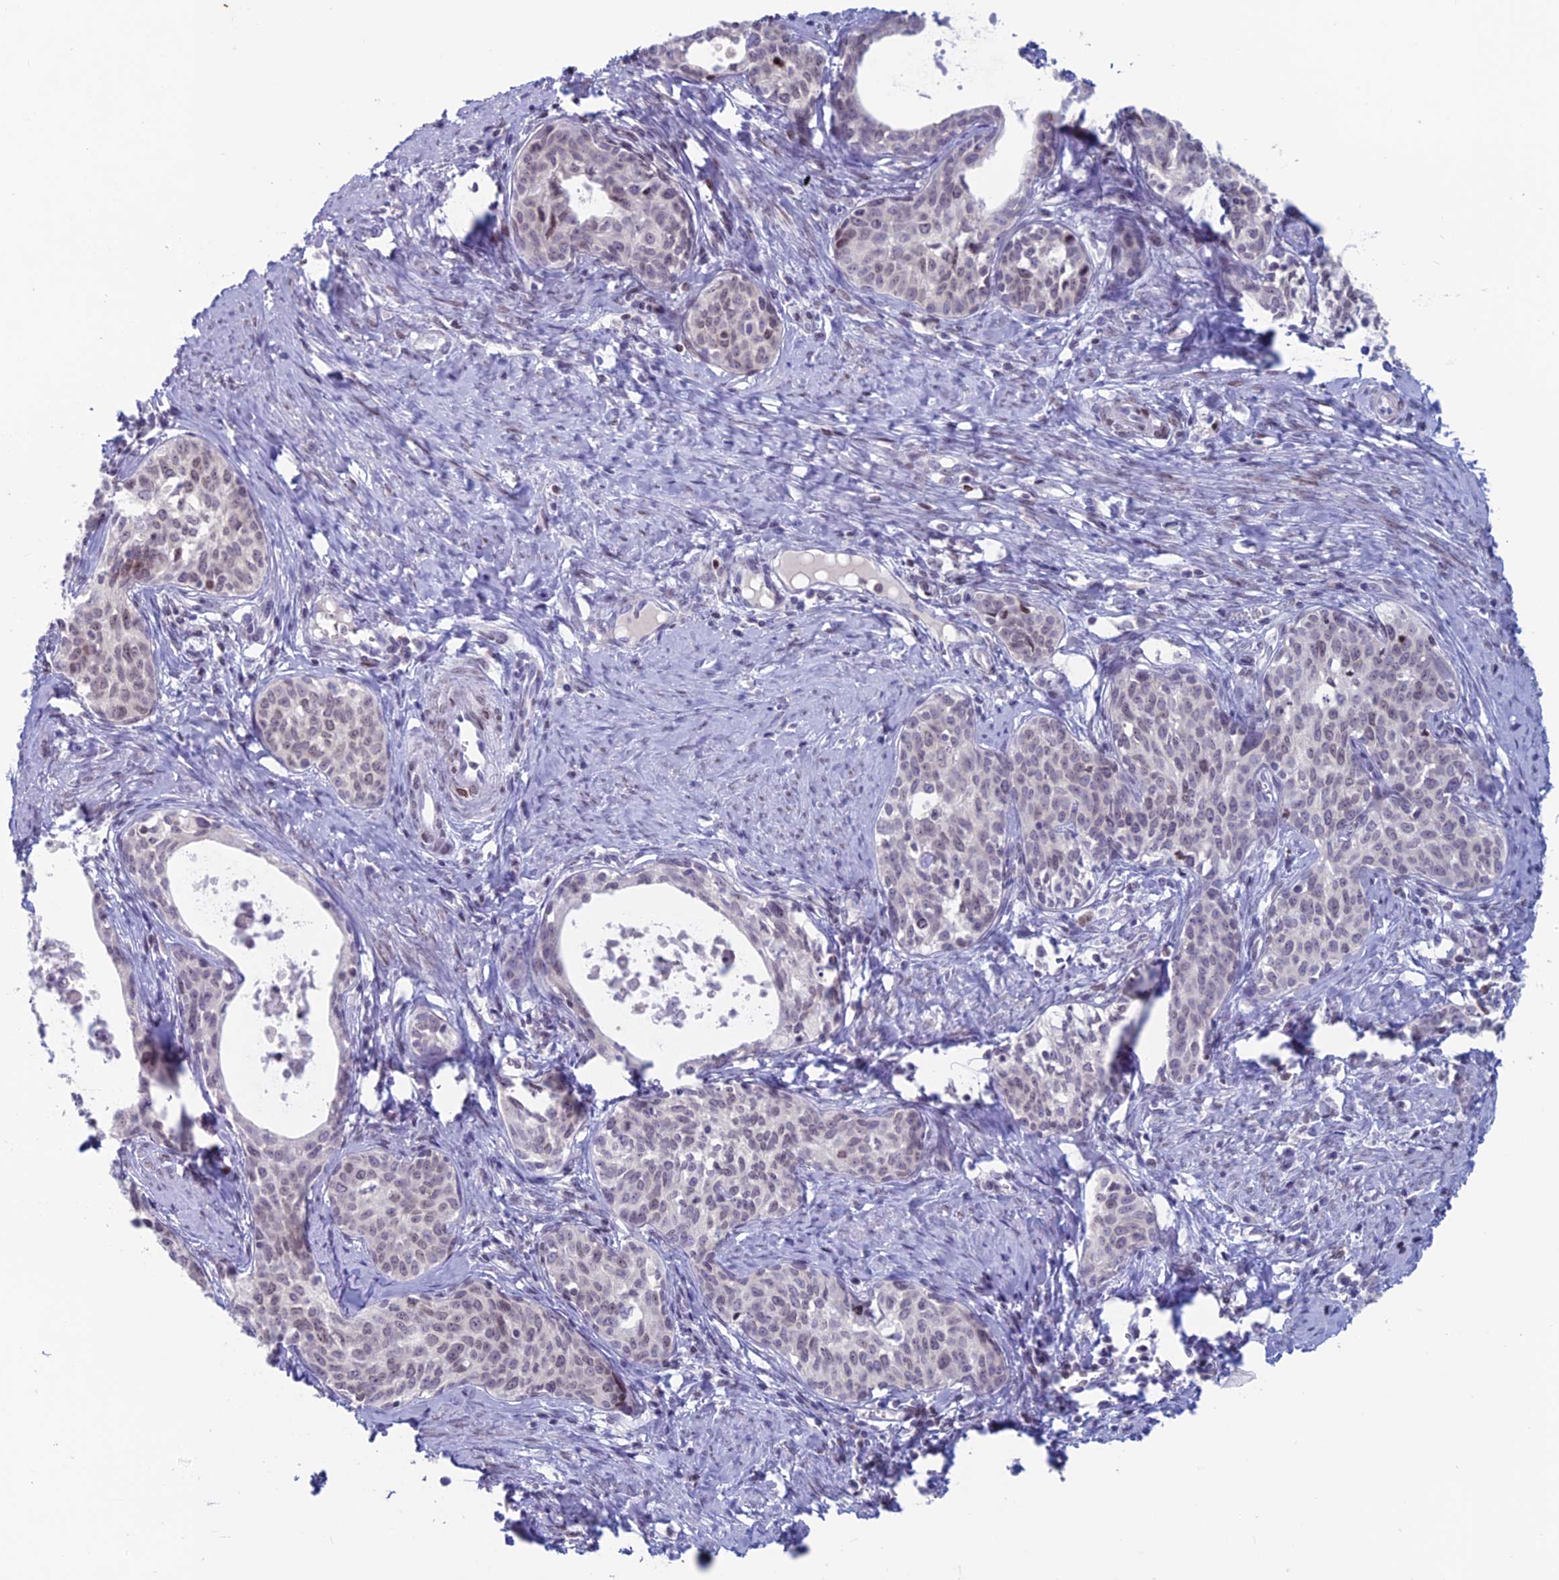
{"staining": {"intensity": "weak", "quantity": "25%-75%", "location": "nuclear"}, "tissue": "cervical cancer", "cell_type": "Tumor cells", "image_type": "cancer", "snomed": [{"axis": "morphology", "description": "Squamous cell carcinoma, NOS"}, {"axis": "topography", "description": "Cervix"}], "caption": "Immunohistochemistry (IHC) micrograph of neoplastic tissue: cervical squamous cell carcinoma stained using immunohistochemistry shows low levels of weak protein expression localized specifically in the nuclear of tumor cells, appearing as a nuclear brown color.", "gene": "CERS6", "patient": {"sex": "female", "age": 52}}